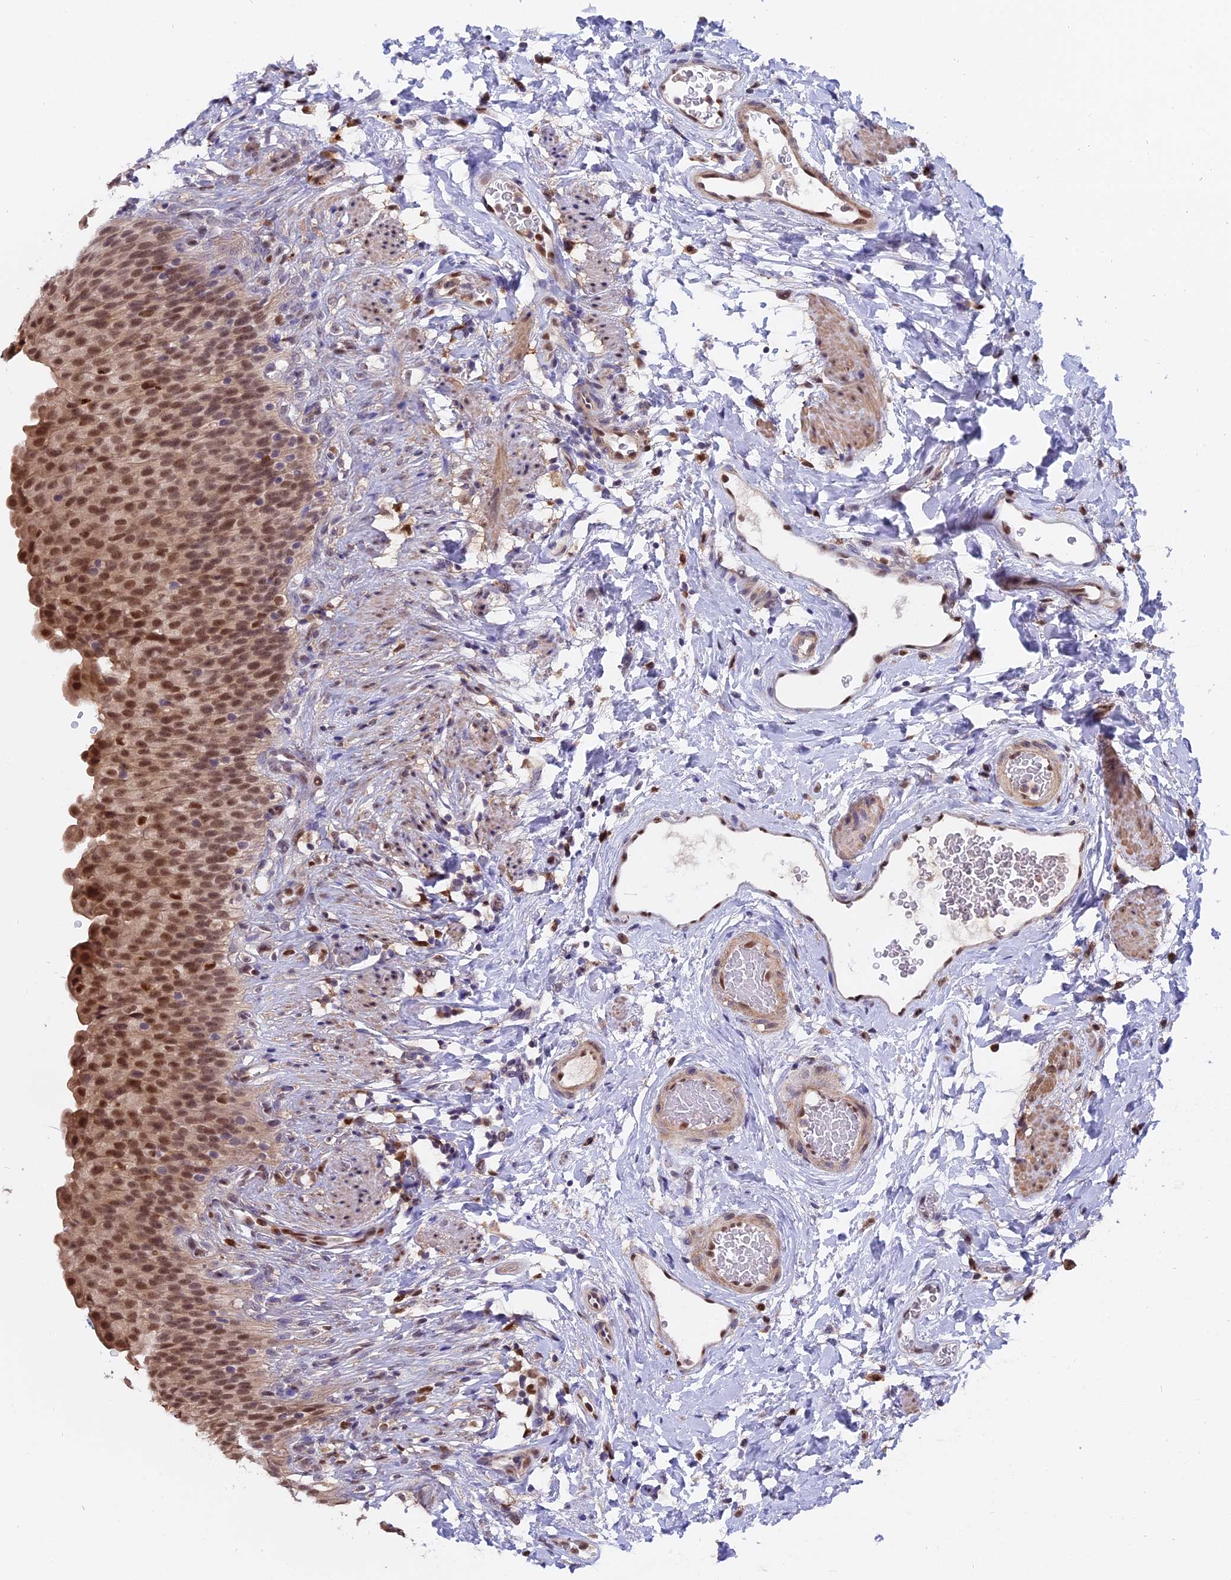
{"staining": {"intensity": "moderate", "quantity": ">75%", "location": "nuclear"}, "tissue": "urinary bladder", "cell_type": "Urothelial cells", "image_type": "normal", "snomed": [{"axis": "morphology", "description": "Normal tissue, NOS"}, {"axis": "topography", "description": "Urinary bladder"}], "caption": "A histopathology image of urinary bladder stained for a protein shows moderate nuclear brown staining in urothelial cells. The protein of interest is shown in brown color, while the nuclei are stained blue.", "gene": "FAM118B", "patient": {"sex": "female", "age": 79}}